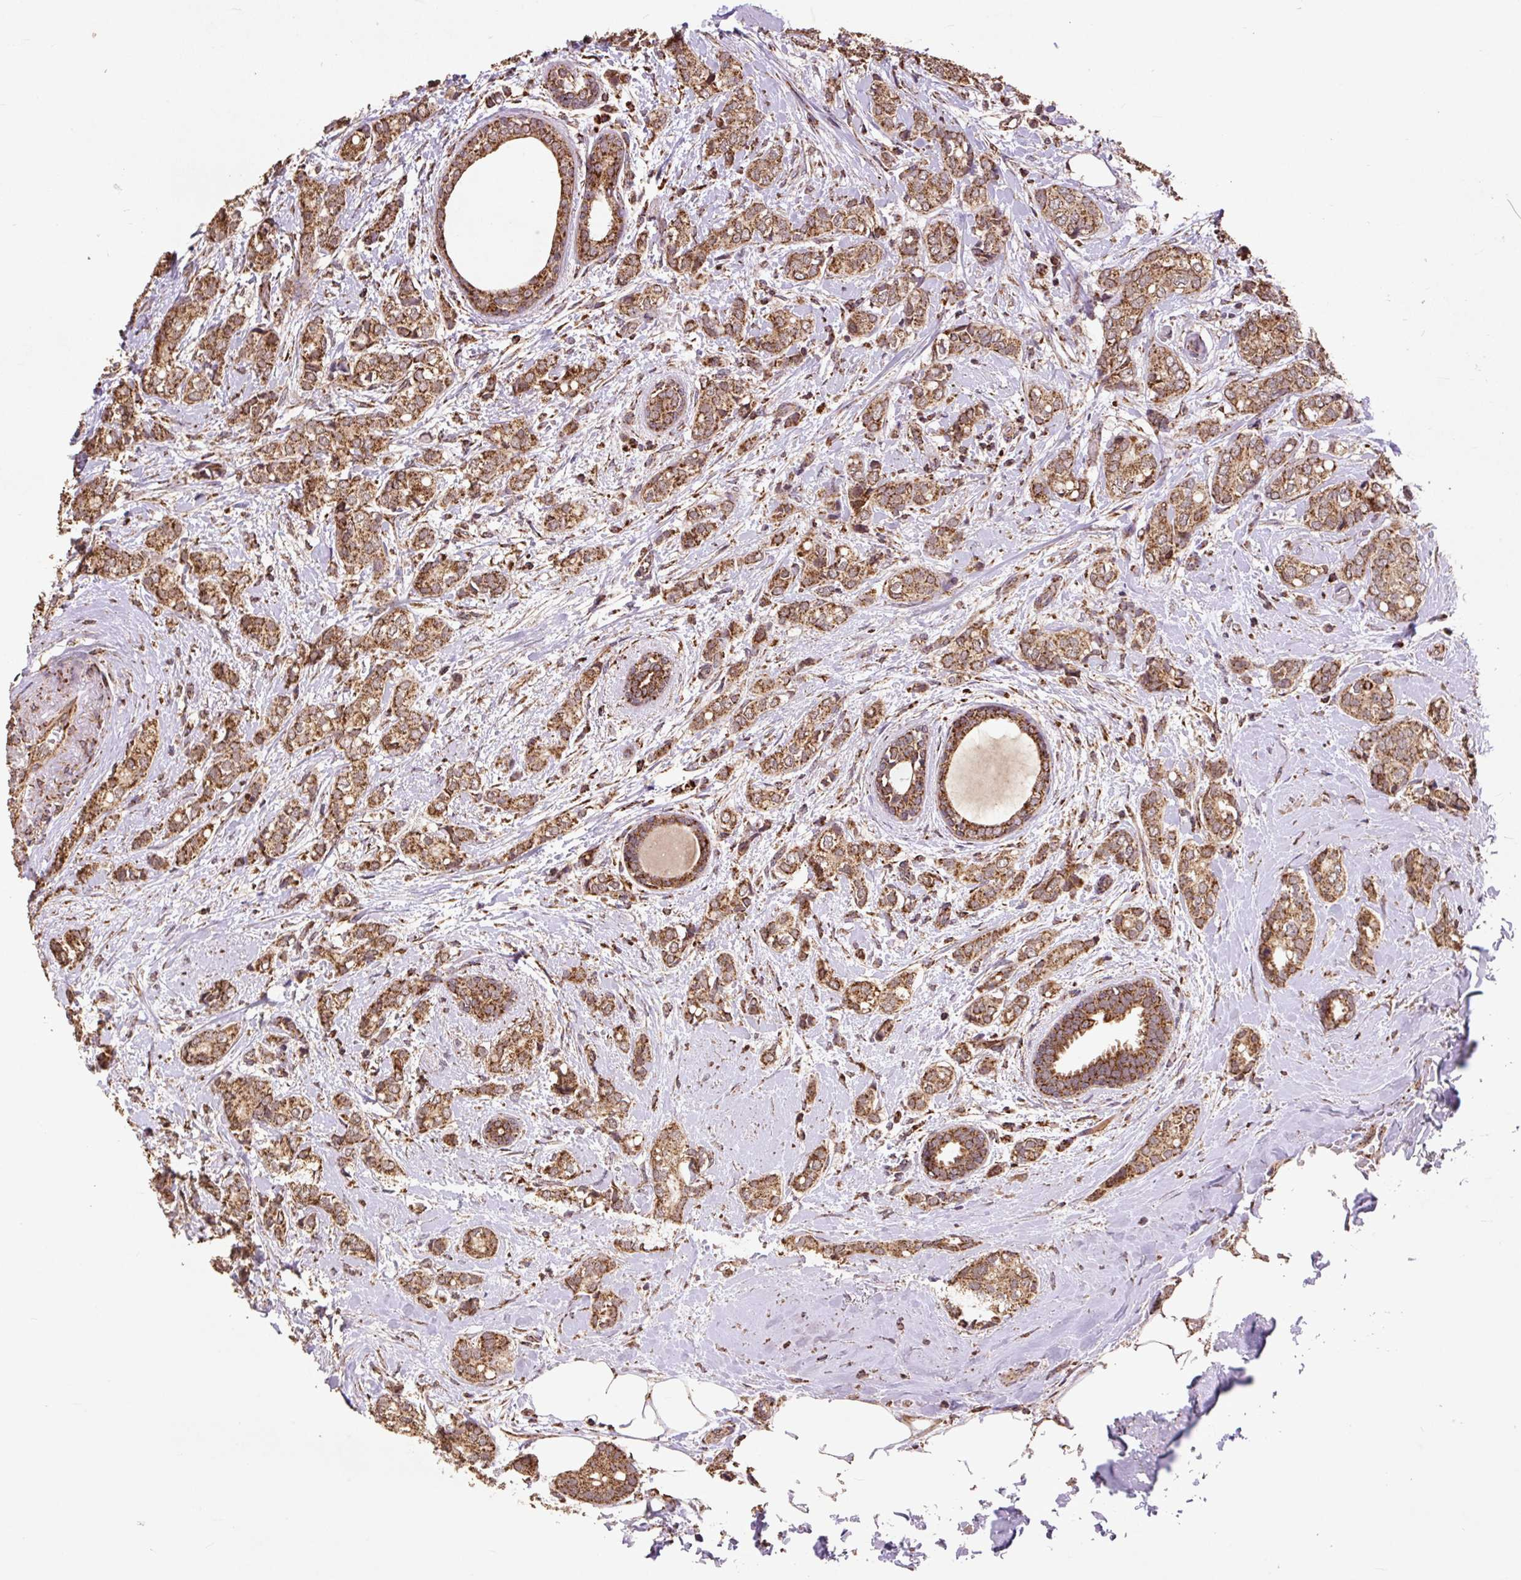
{"staining": {"intensity": "strong", "quantity": ">75%", "location": "cytoplasmic/membranous"}, "tissue": "breast cancer", "cell_type": "Tumor cells", "image_type": "cancer", "snomed": [{"axis": "morphology", "description": "Duct carcinoma"}, {"axis": "topography", "description": "Breast"}], "caption": "Tumor cells demonstrate strong cytoplasmic/membranous staining in approximately >75% of cells in breast cancer (invasive ductal carcinoma).", "gene": "ATP5F1A", "patient": {"sex": "female", "age": 73}}